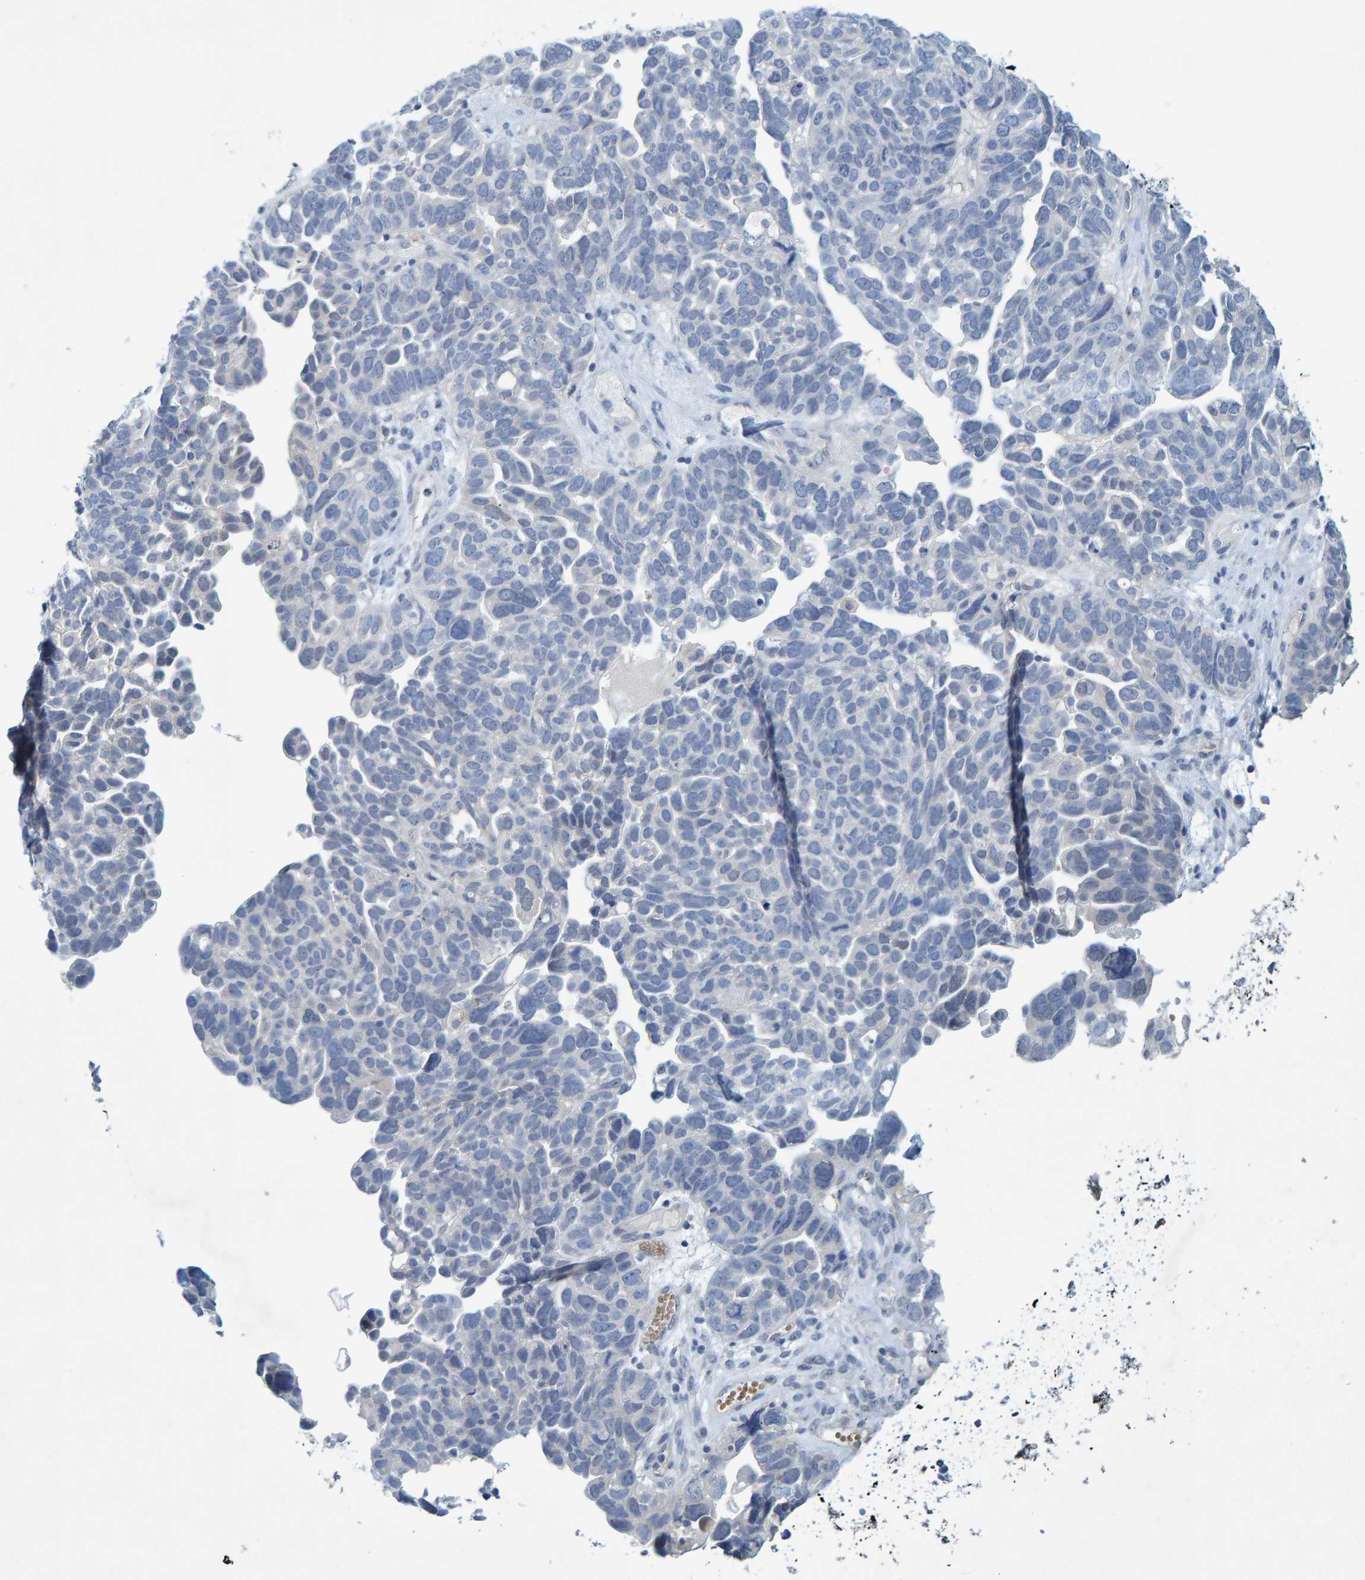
{"staining": {"intensity": "weak", "quantity": "<25%", "location": "cytoplasmic/membranous"}, "tissue": "ovarian cancer", "cell_type": "Tumor cells", "image_type": "cancer", "snomed": [{"axis": "morphology", "description": "Cystadenocarcinoma, mucinous, NOS"}, {"axis": "topography", "description": "Ovary"}], "caption": "Tumor cells show no significant protein expression in ovarian mucinous cystadenocarcinoma.", "gene": "ALAD", "patient": {"sex": "female", "age": 61}}